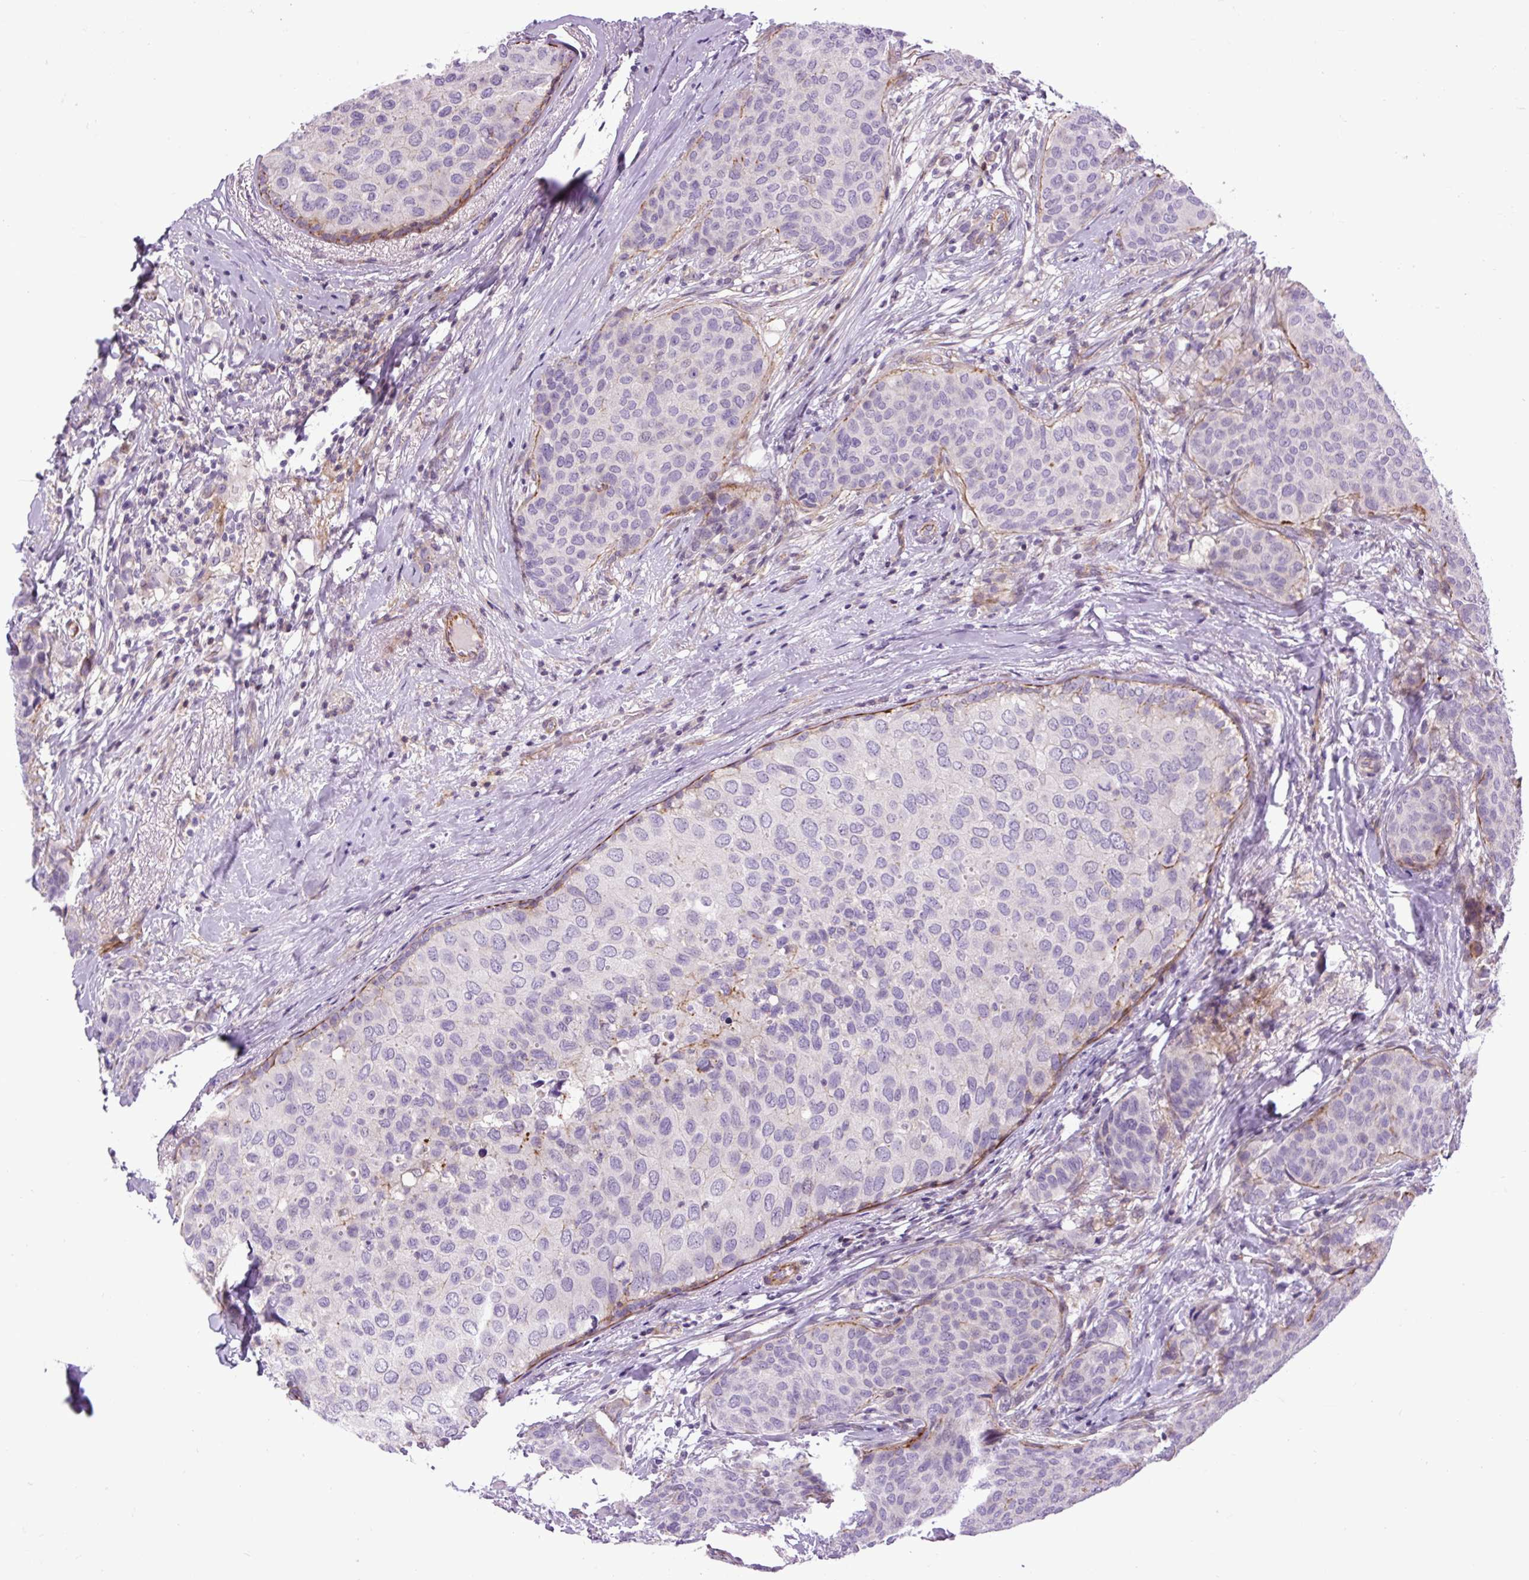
{"staining": {"intensity": "negative", "quantity": "none", "location": "none"}, "tissue": "breast cancer", "cell_type": "Tumor cells", "image_type": "cancer", "snomed": [{"axis": "morphology", "description": "Duct carcinoma"}, {"axis": "topography", "description": "Breast"}], "caption": "This is an IHC micrograph of breast cancer (intraductal carcinoma). There is no expression in tumor cells.", "gene": "ZNF197", "patient": {"sex": "female", "age": 47}}